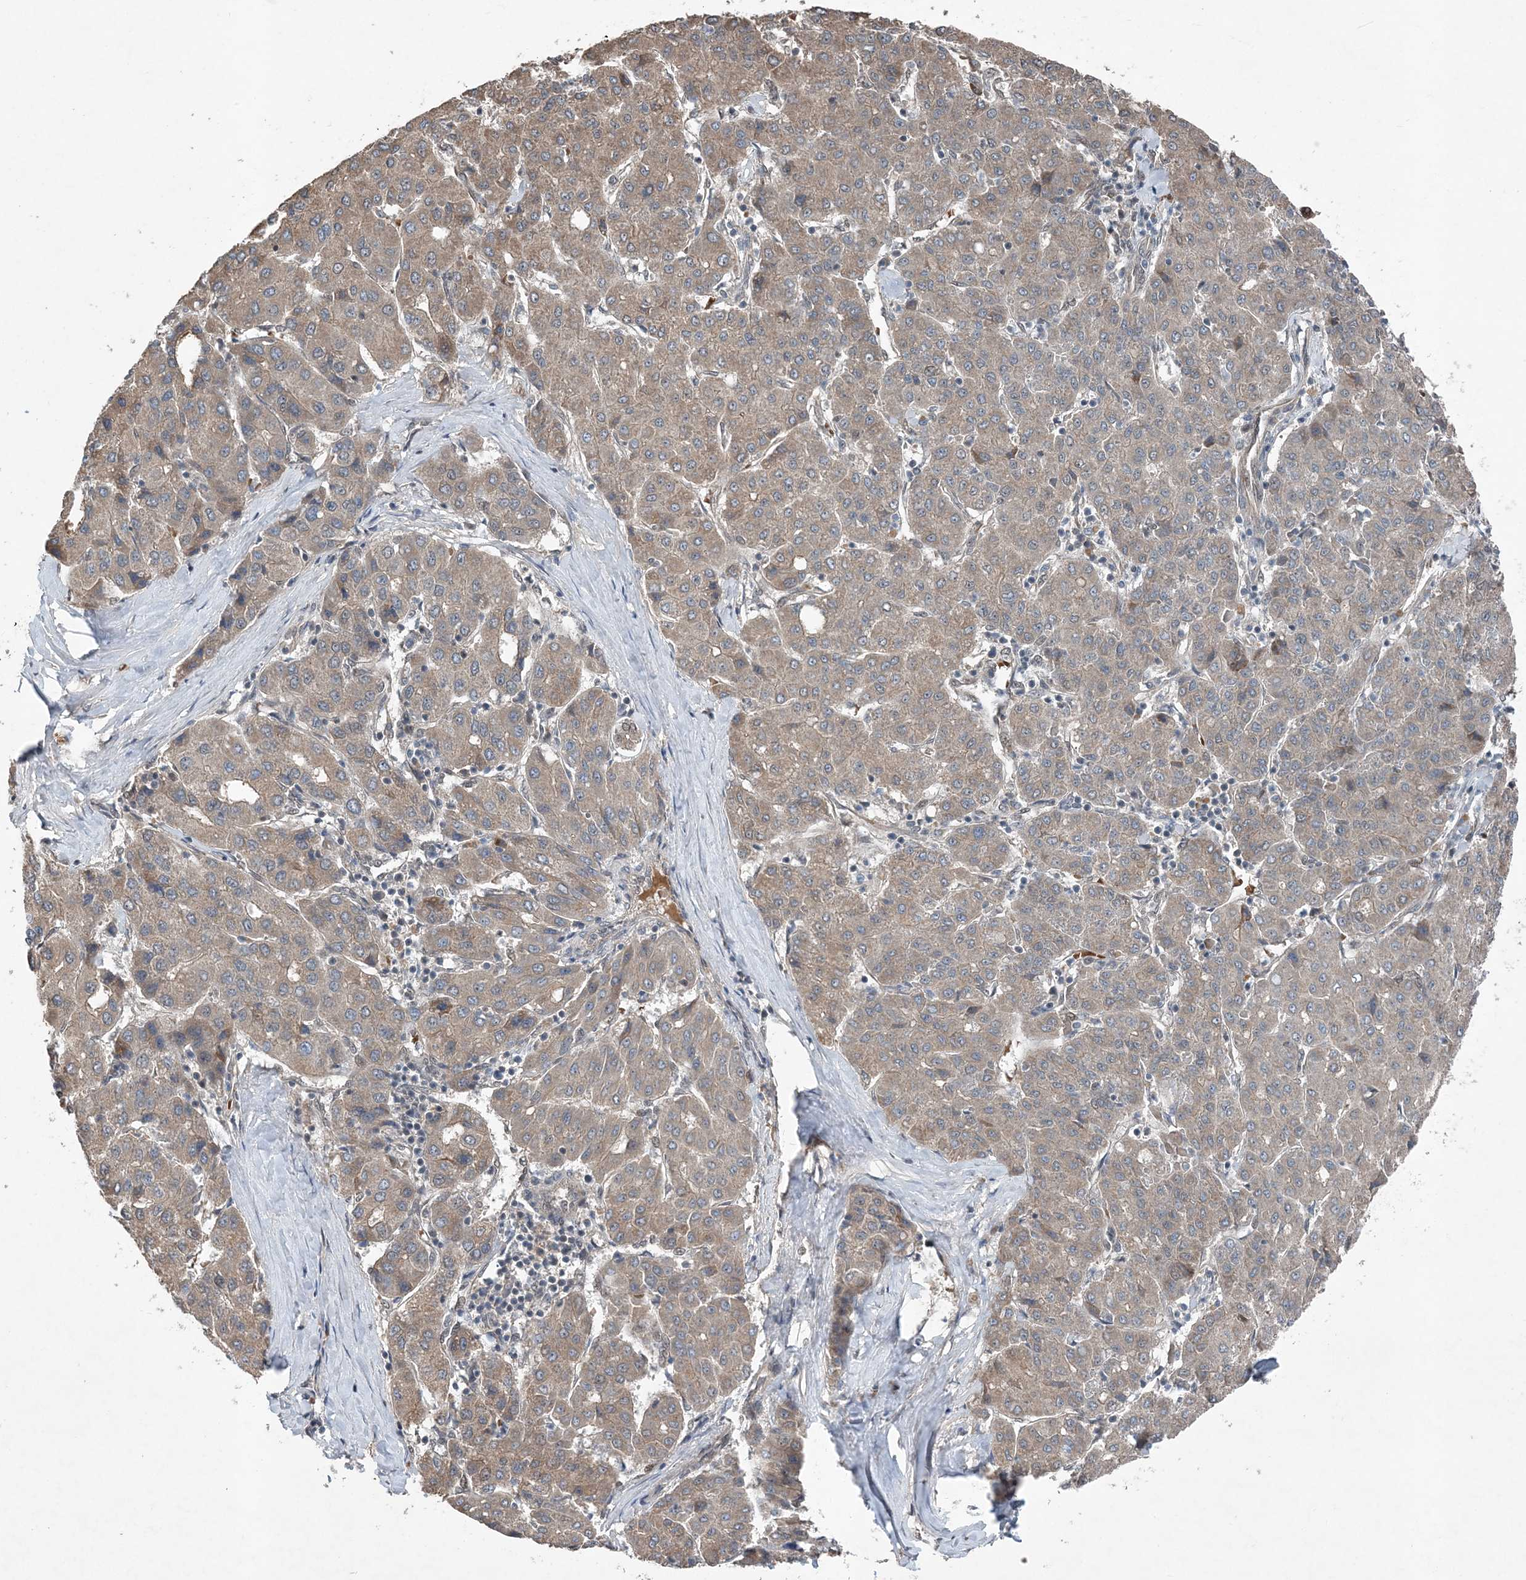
{"staining": {"intensity": "weak", "quantity": ">75%", "location": "cytoplasmic/membranous"}, "tissue": "liver cancer", "cell_type": "Tumor cells", "image_type": "cancer", "snomed": [{"axis": "morphology", "description": "Carcinoma, Hepatocellular, NOS"}, {"axis": "topography", "description": "Liver"}], "caption": "Human hepatocellular carcinoma (liver) stained for a protein (brown) displays weak cytoplasmic/membranous positive expression in about >75% of tumor cells.", "gene": "QTRT2", "patient": {"sex": "male", "age": 65}}